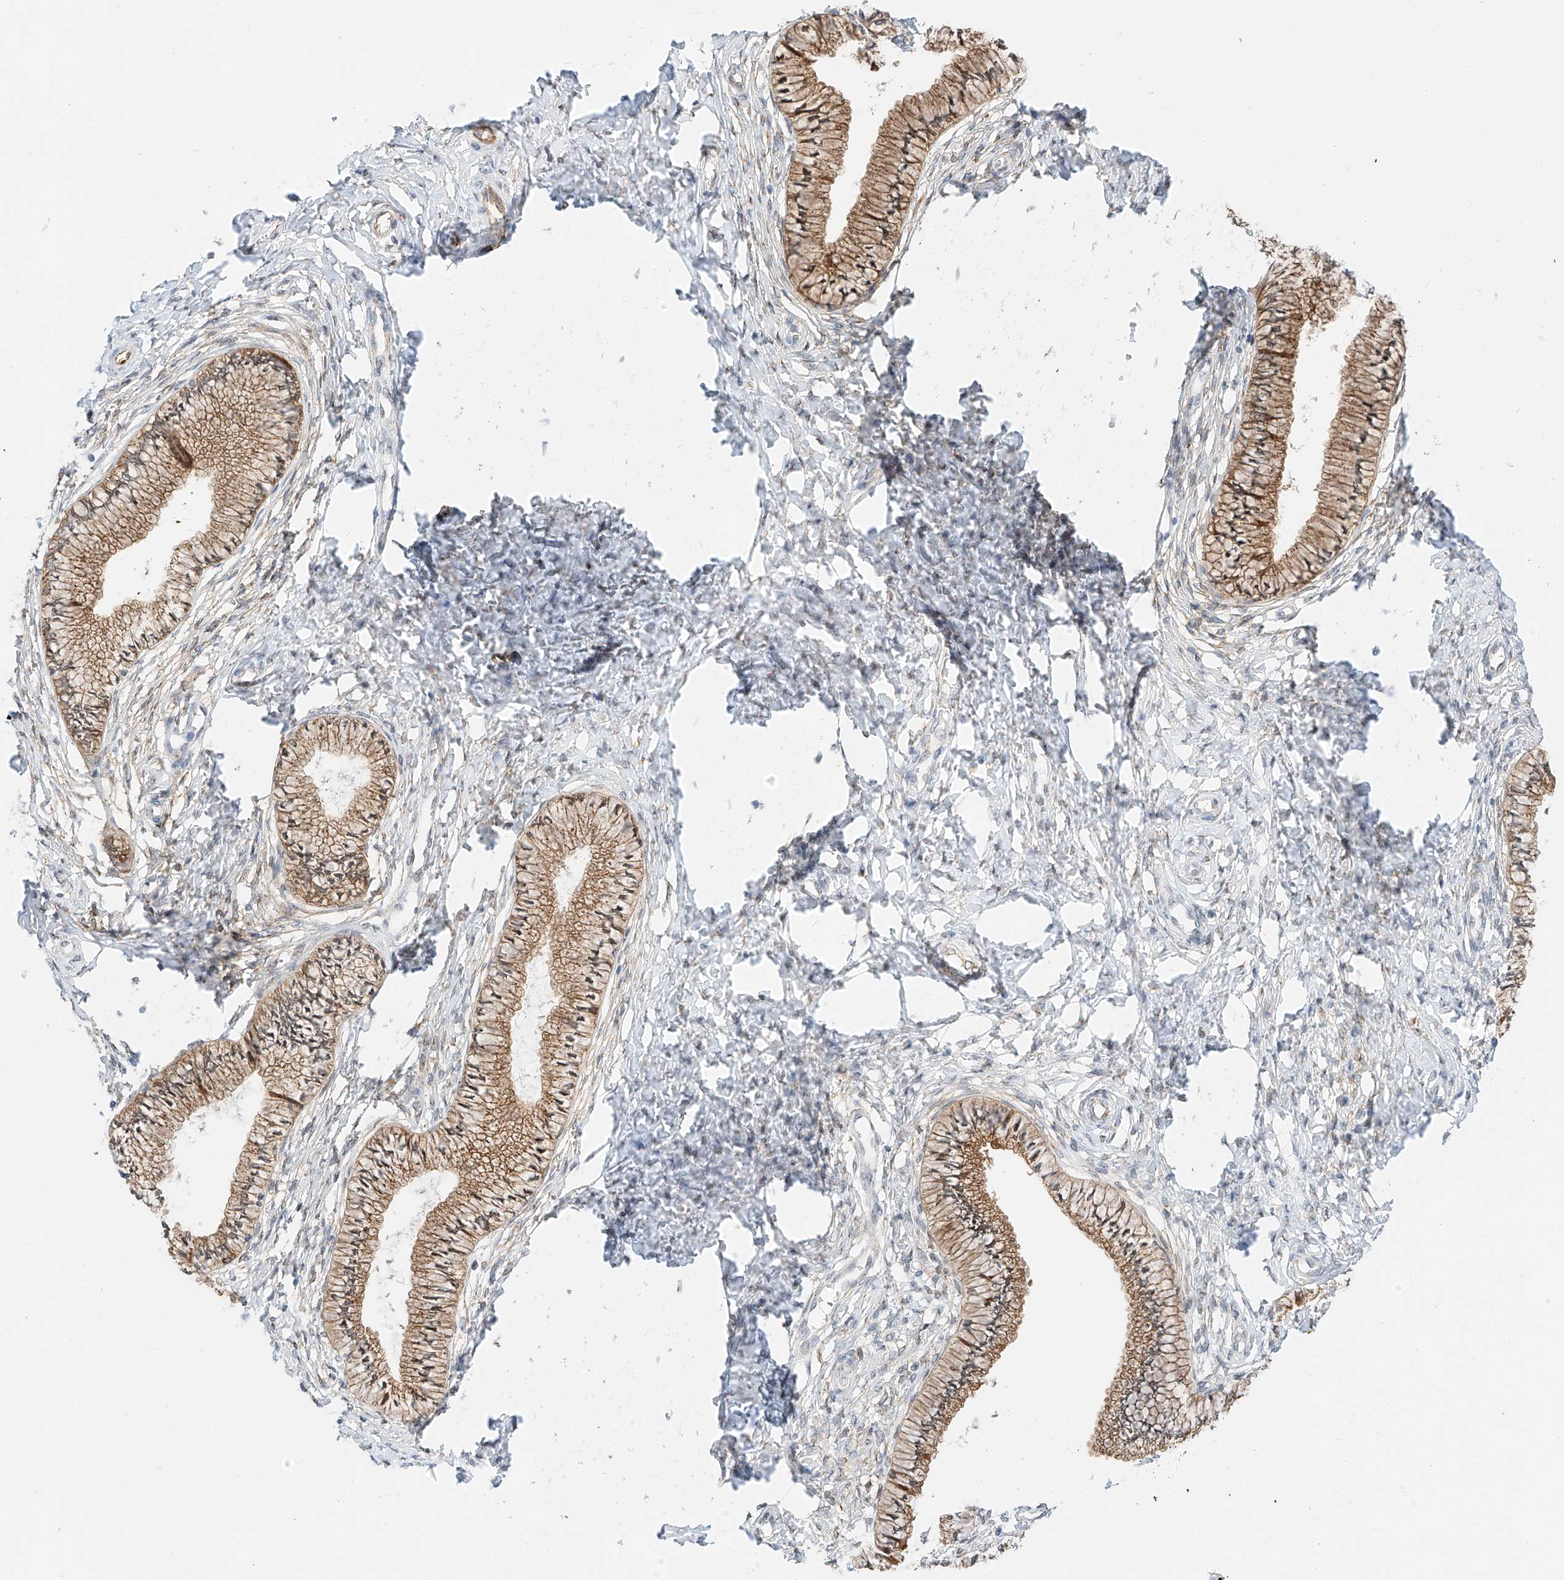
{"staining": {"intensity": "moderate", "quantity": ">75%", "location": "cytoplasmic/membranous"}, "tissue": "cervix", "cell_type": "Glandular cells", "image_type": "normal", "snomed": [{"axis": "morphology", "description": "Normal tissue, NOS"}, {"axis": "topography", "description": "Cervix"}], "caption": "Benign cervix reveals moderate cytoplasmic/membranous positivity in about >75% of glandular cells, visualized by immunohistochemistry.", "gene": "CARMIL1", "patient": {"sex": "female", "age": 36}}